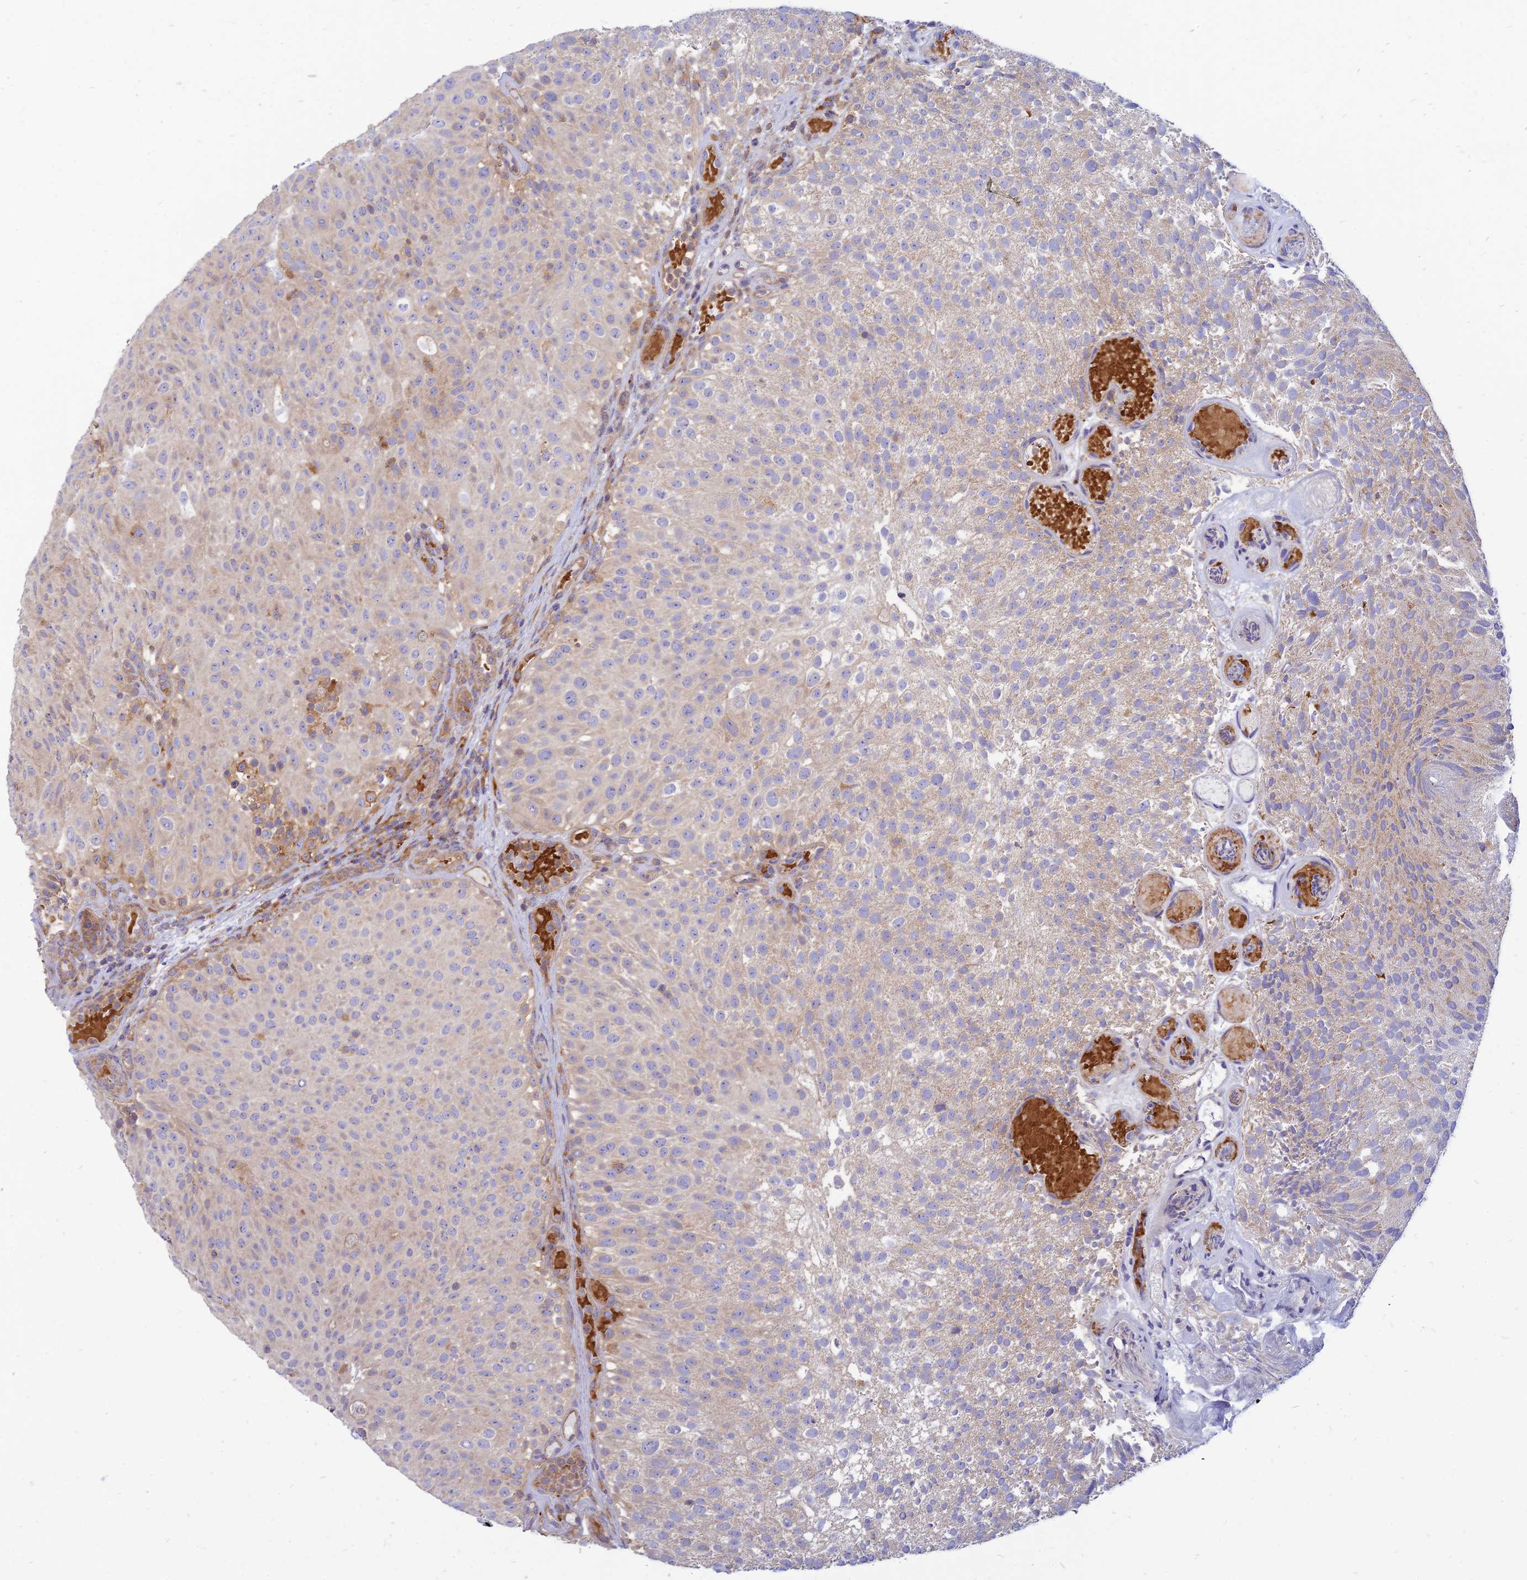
{"staining": {"intensity": "weak", "quantity": "<25%", "location": "cytoplasmic/membranous"}, "tissue": "urothelial cancer", "cell_type": "Tumor cells", "image_type": "cancer", "snomed": [{"axis": "morphology", "description": "Urothelial carcinoma, Low grade"}, {"axis": "topography", "description": "Urinary bladder"}], "caption": "High magnification brightfield microscopy of urothelial carcinoma (low-grade) stained with DAB (3,3'-diaminobenzidine) (brown) and counterstained with hematoxylin (blue): tumor cells show no significant staining.", "gene": "PHKA2", "patient": {"sex": "male", "age": 78}}